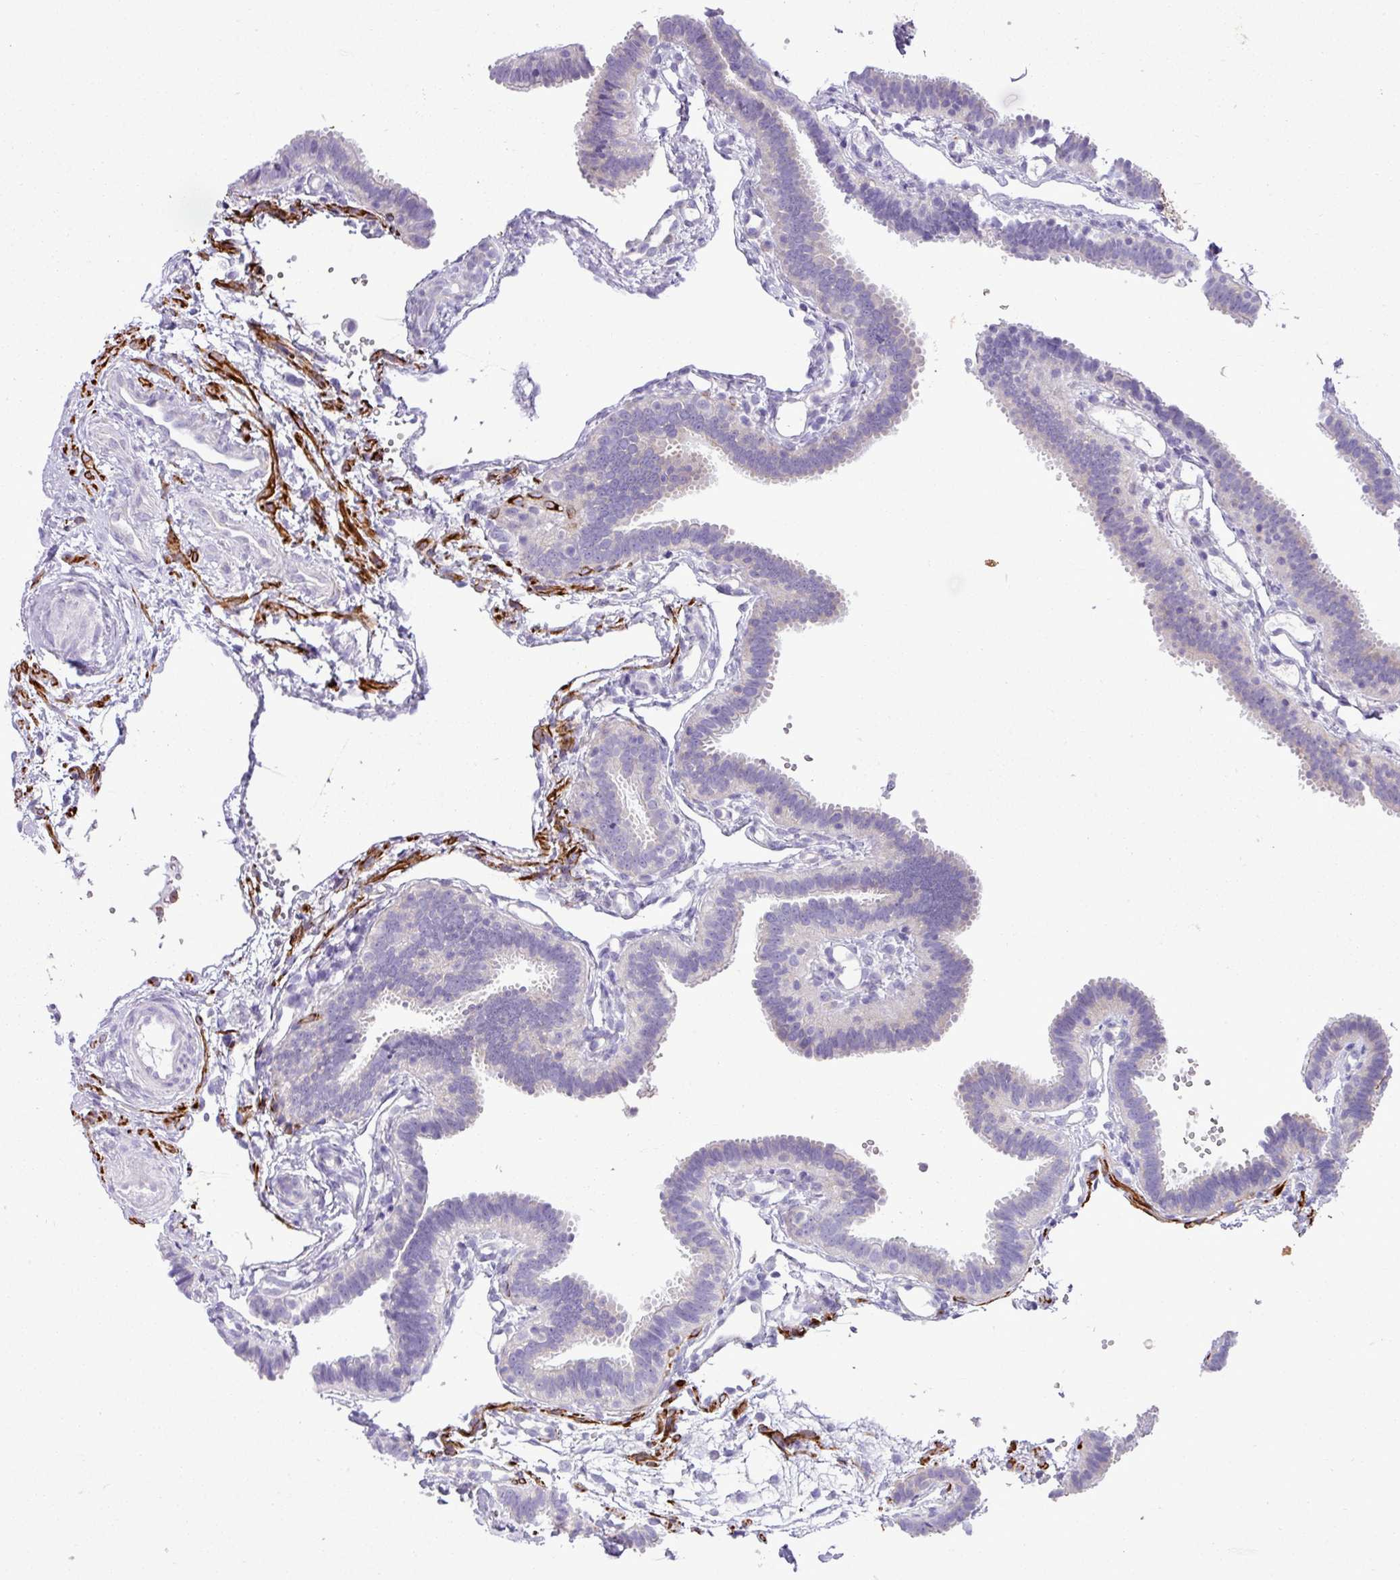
{"staining": {"intensity": "negative", "quantity": "none", "location": "none"}, "tissue": "fallopian tube", "cell_type": "Glandular cells", "image_type": "normal", "snomed": [{"axis": "morphology", "description": "Normal tissue, NOS"}, {"axis": "topography", "description": "Fallopian tube"}], "caption": "This histopathology image is of normal fallopian tube stained with IHC to label a protein in brown with the nuclei are counter-stained blue. There is no expression in glandular cells.", "gene": "ZSCAN5A", "patient": {"sex": "female", "age": 37}}